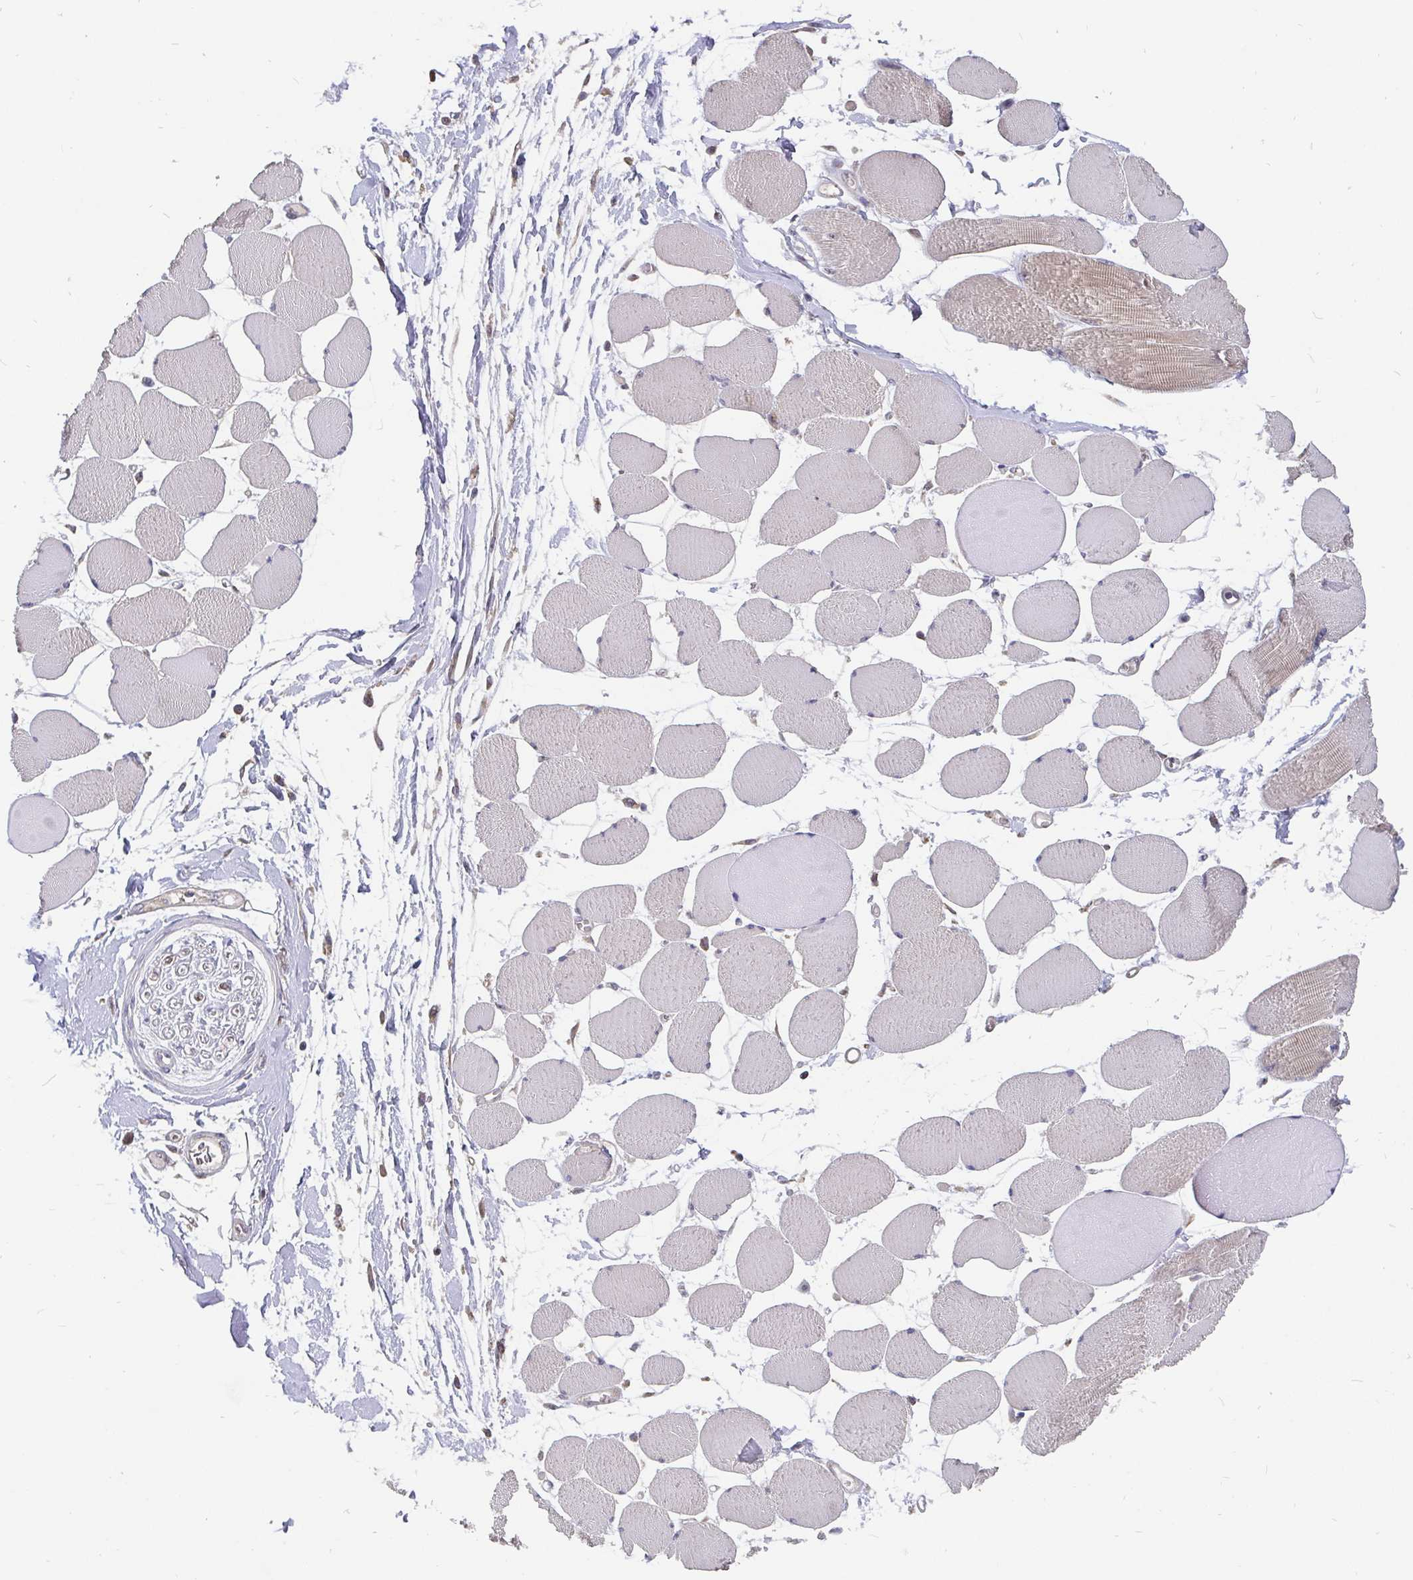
{"staining": {"intensity": "moderate", "quantity": "25%-75%", "location": "cytoplasmic/membranous"}, "tissue": "skeletal muscle", "cell_type": "Myocytes", "image_type": "normal", "snomed": [{"axis": "morphology", "description": "Normal tissue, NOS"}, {"axis": "topography", "description": "Skeletal muscle"}], "caption": "Immunohistochemistry micrograph of unremarkable human skeletal muscle stained for a protein (brown), which shows medium levels of moderate cytoplasmic/membranous positivity in approximately 25%-75% of myocytes.", "gene": "PDF", "patient": {"sex": "female", "age": 75}}